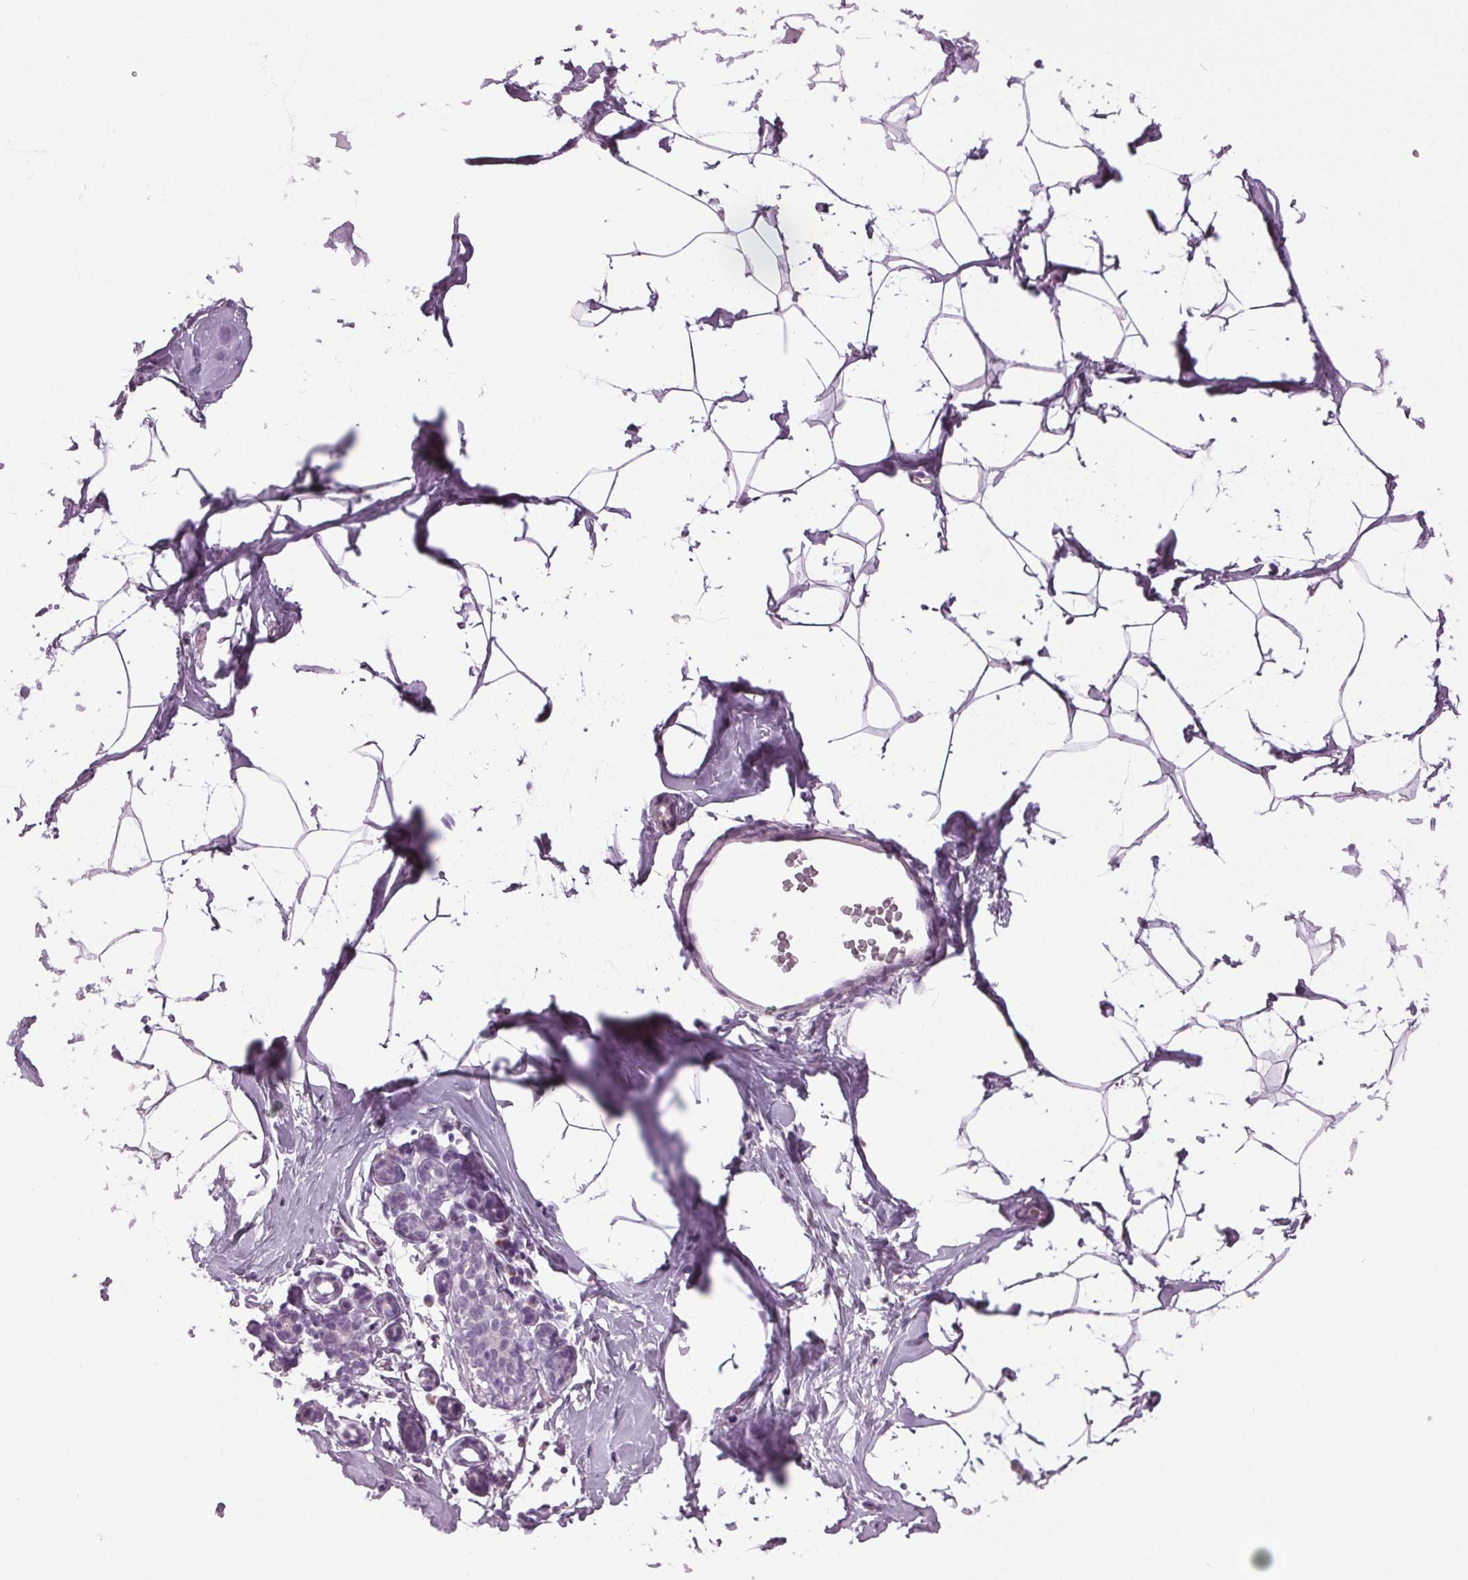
{"staining": {"intensity": "negative", "quantity": "none", "location": "none"}, "tissue": "breast", "cell_type": "Adipocytes", "image_type": "normal", "snomed": [{"axis": "morphology", "description": "Normal tissue, NOS"}, {"axis": "topography", "description": "Breast"}], "caption": "The image reveals no significant positivity in adipocytes of breast. (Brightfield microscopy of DAB IHC at high magnification).", "gene": "DNAH12", "patient": {"sex": "female", "age": 32}}